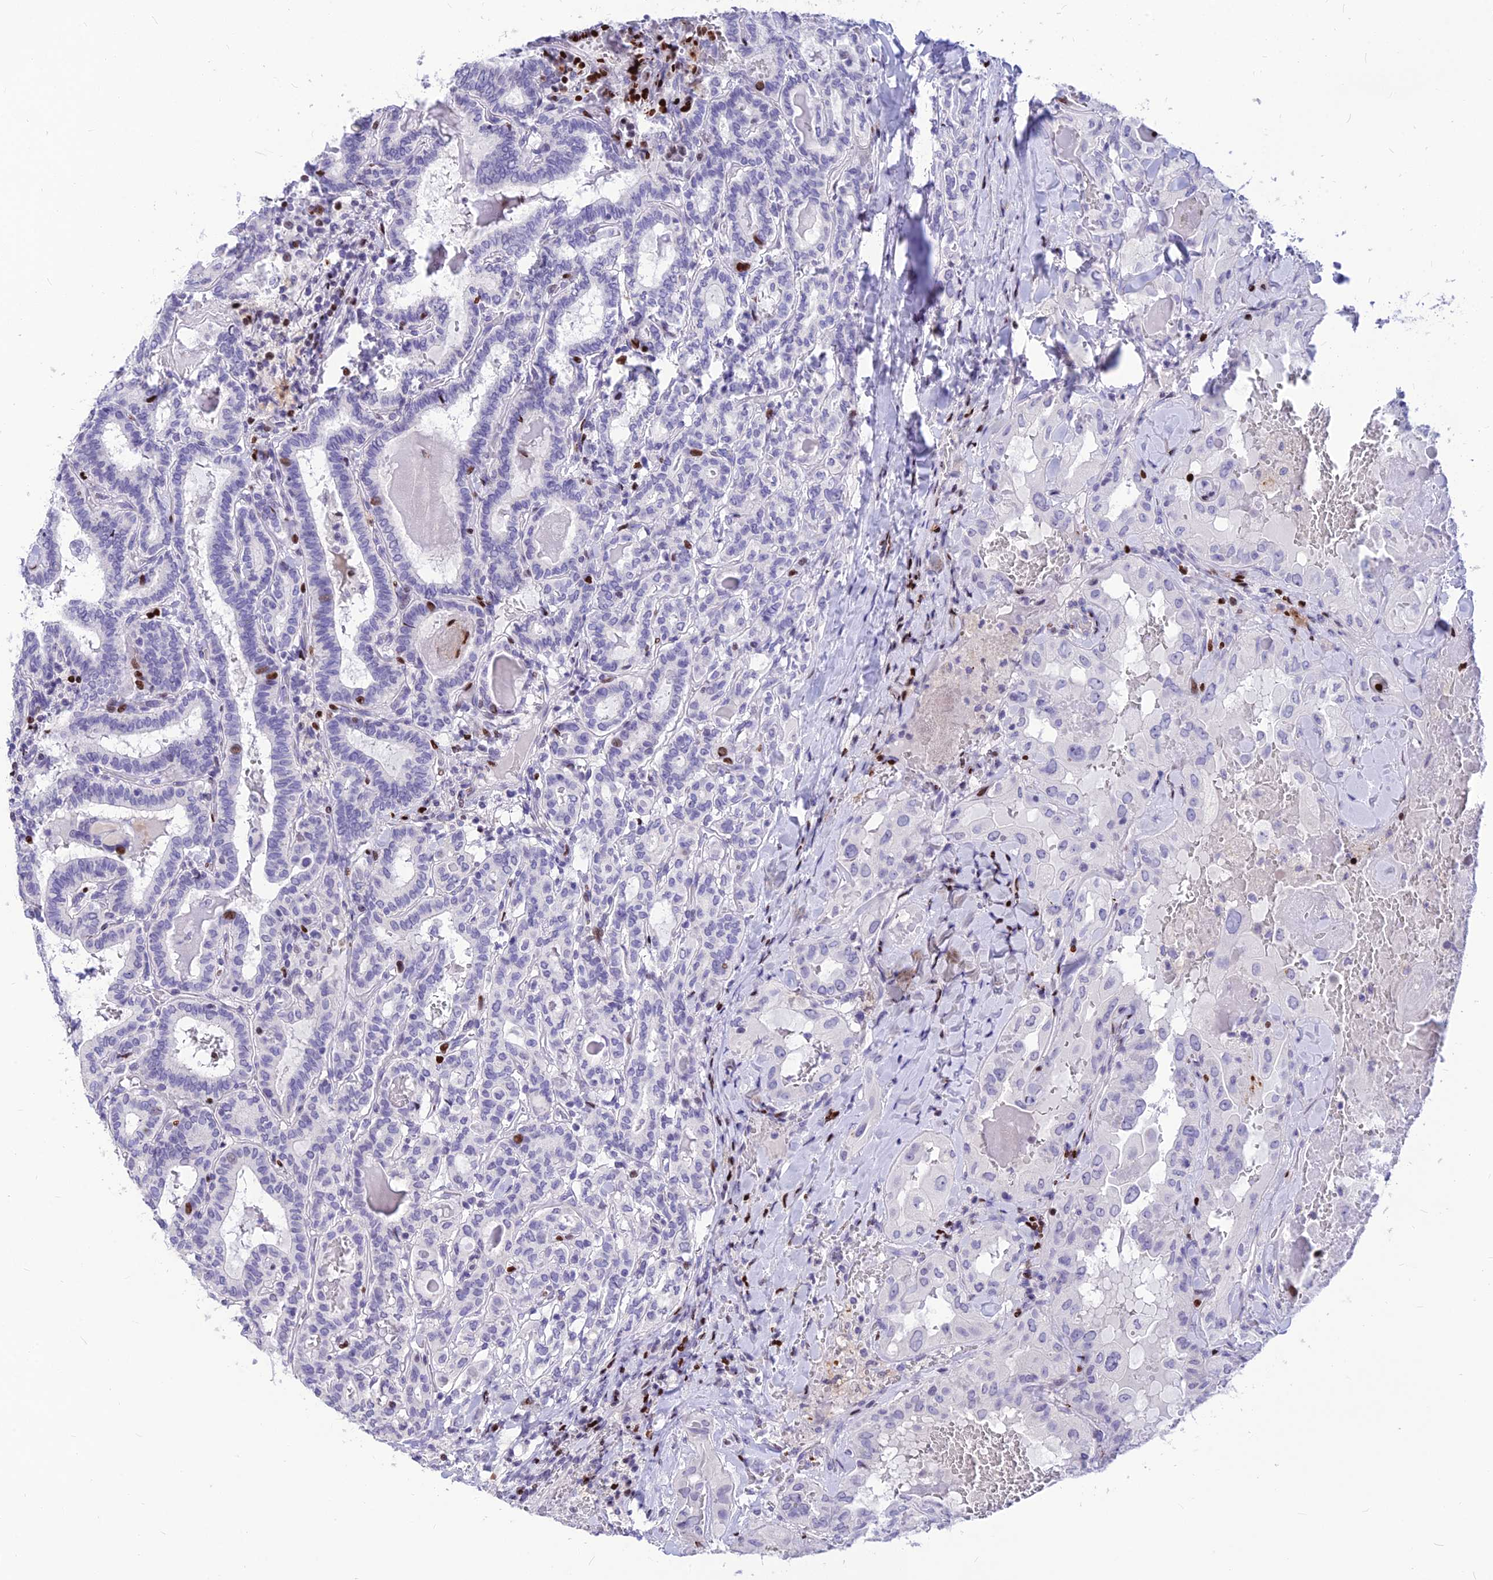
{"staining": {"intensity": "moderate", "quantity": "<25%", "location": "nuclear"}, "tissue": "thyroid cancer", "cell_type": "Tumor cells", "image_type": "cancer", "snomed": [{"axis": "morphology", "description": "Papillary adenocarcinoma, NOS"}, {"axis": "topography", "description": "Thyroid gland"}], "caption": "This is an image of immunohistochemistry staining of thyroid cancer (papillary adenocarcinoma), which shows moderate expression in the nuclear of tumor cells.", "gene": "PRPS1", "patient": {"sex": "female", "age": 72}}